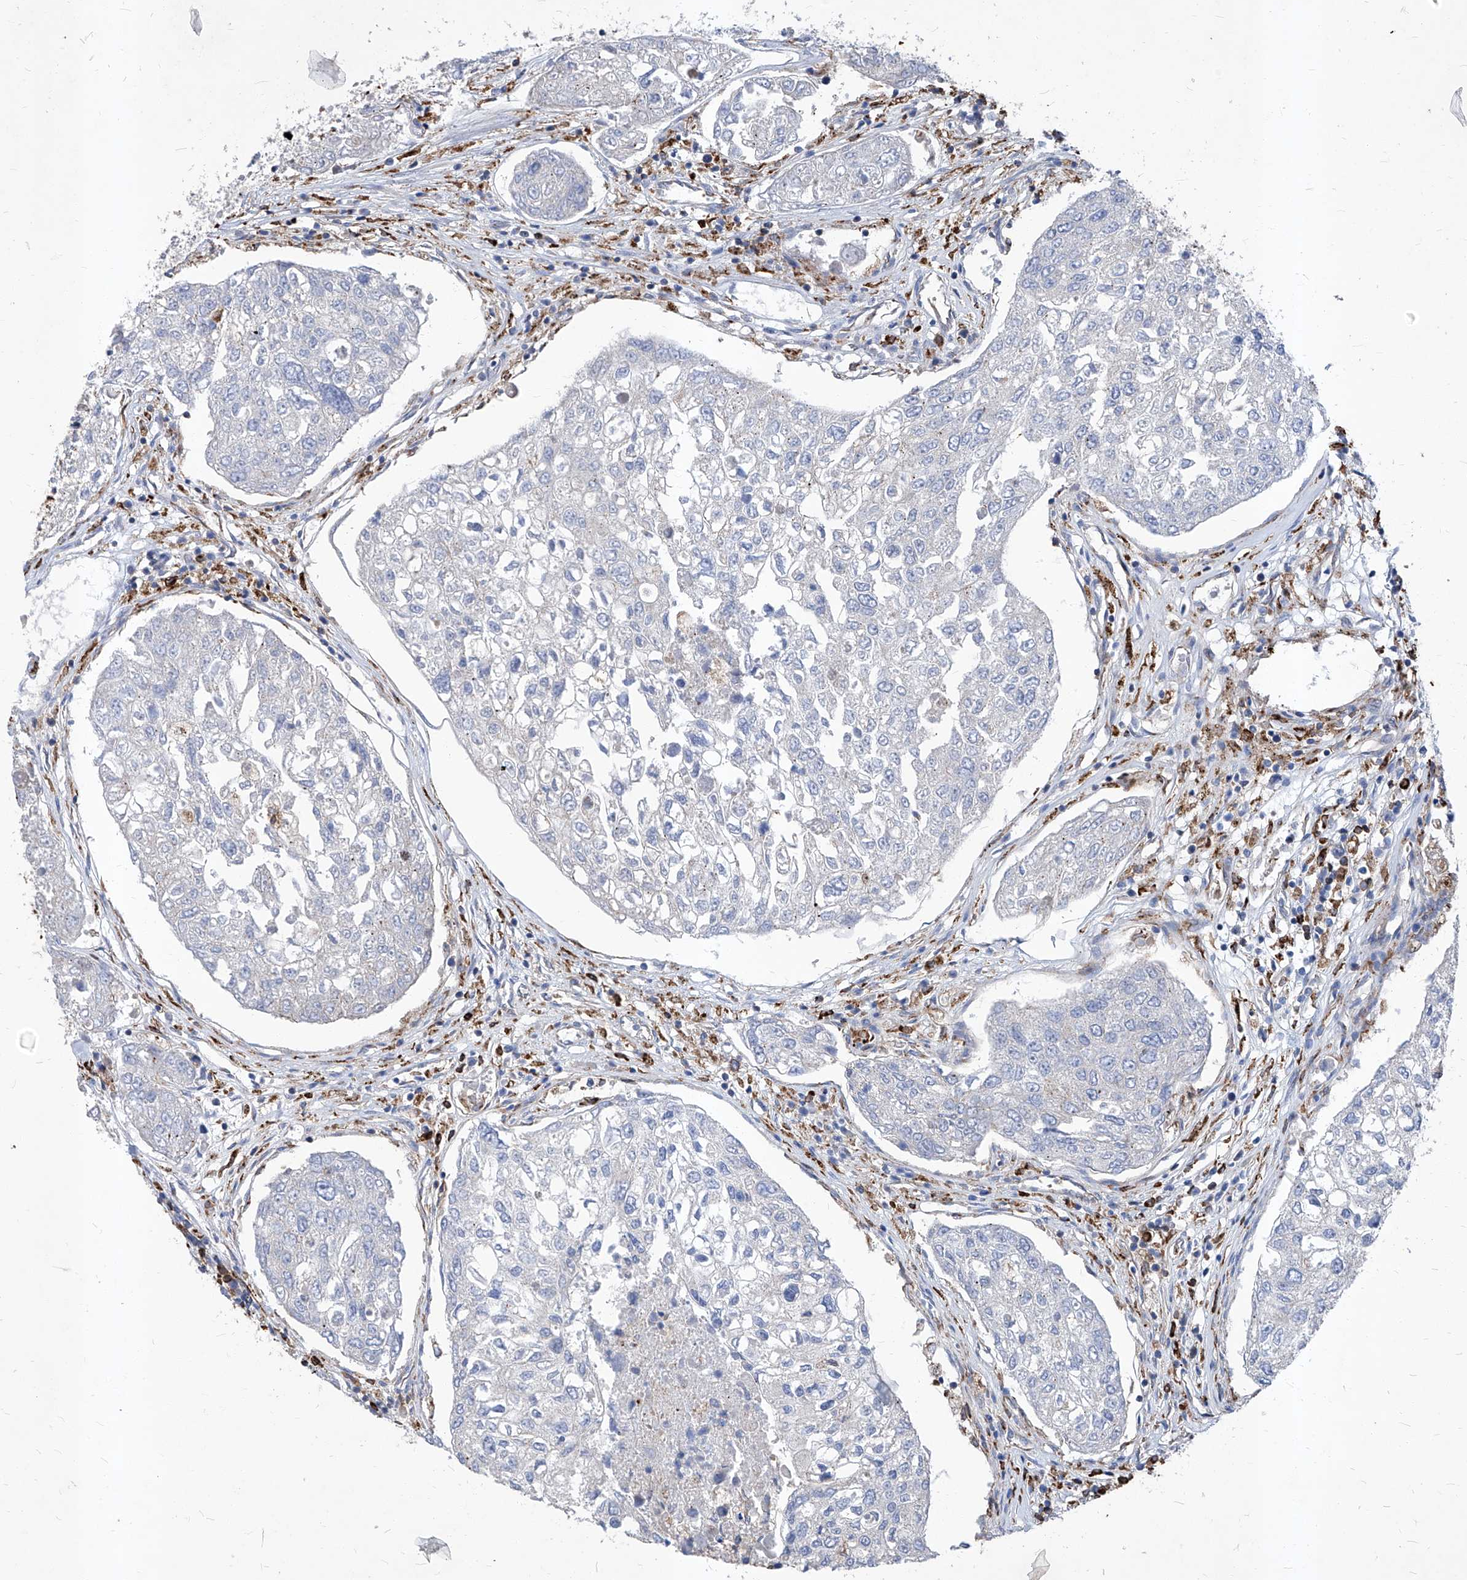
{"staining": {"intensity": "negative", "quantity": "none", "location": "none"}, "tissue": "urothelial cancer", "cell_type": "Tumor cells", "image_type": "cancer", "snomed": [{"axis": "morphology", "description": "Urothelial carcinoma, High grade"}, {"axis": "topography", "description": "Lymph node"}, {"axis": "topography", "description": "Urinary bladder"}], "caption": "IHC histopathology image of neoplastic tissue: high-grade urothelial carcinoma stained with DAB (3,3'-diaminobenzidine) displays no significant protein staining in tumor cells.", "gene": "UBOX5", "patient": {"sex": "male", "age": 51}}